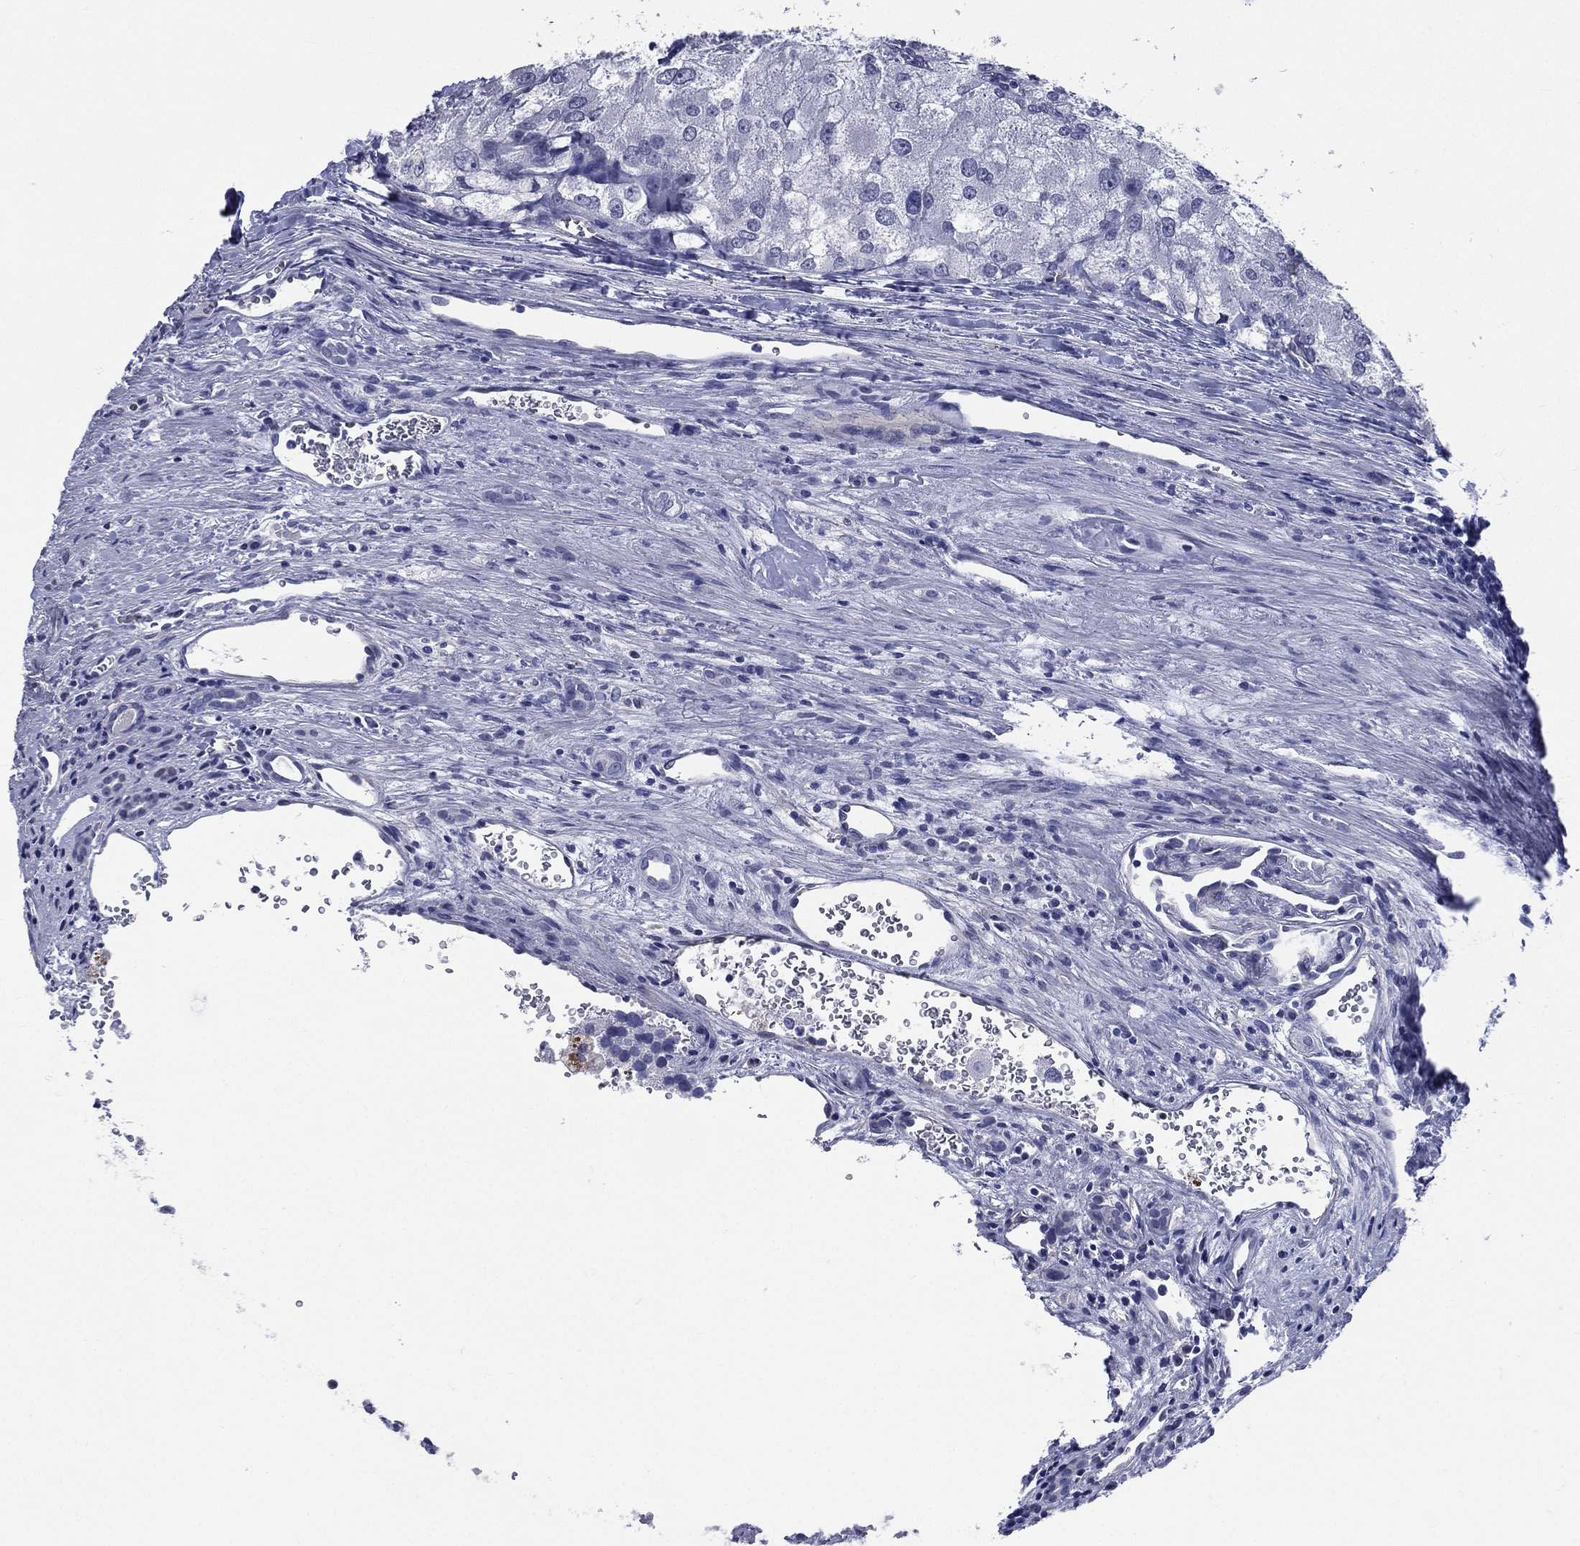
{"staining": {"intensity": "negative", "quantity": "none", "location": "none"}, "tissue": "renal cancer", "cell_type": "Tumor cells", "image_type": "cancer", "snomed": [{"axis": "morphology", "description": "Adenocarcinoma, NOS"}, {"axis": "topography", "description": "Kidney"}], "caption": "Photomicrograph shows no significant protein staining in tumor cells of renal cancer (adenocarcinoma). Nuclei are stained in blue.", "gene": "DPYS", "patient": {"sex": "female", "age": 70}}